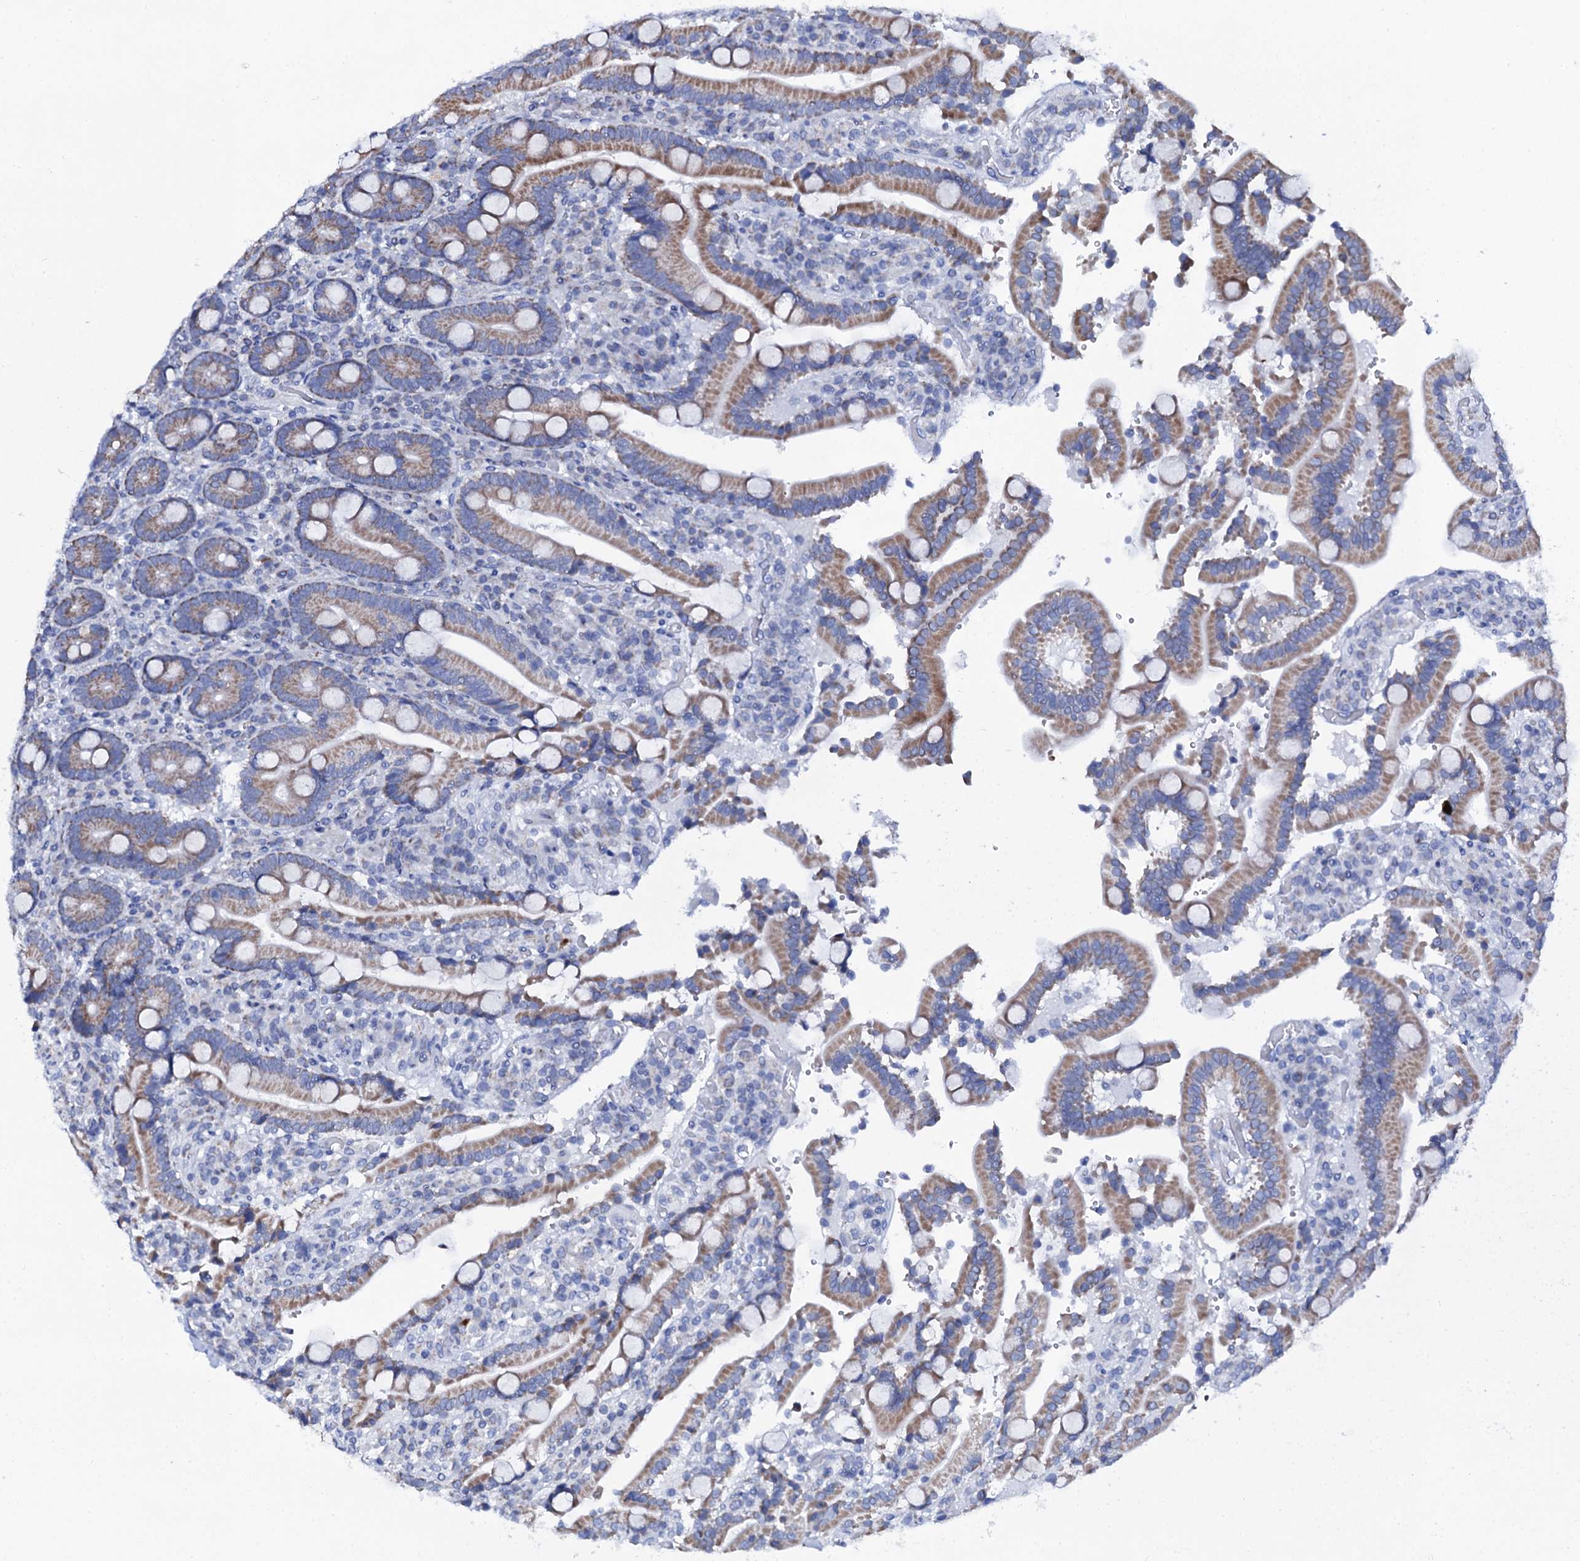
{"staining": {"intensity": "moderate", "quantity": ">75%", "location": "cytoplasmic/membranous"}, "tissue": "duodenum", "cell_type": "Glandular cells", "image_type": "normal", "snomed": [{"axis": "morphology", "description": "Normal tissue, NOS"}, {"axis": "topography", "description": "Duodenum"}], "caption": "The immunohistochemical stain highlights moderate cytoplasmic/membranous positivity in glandular cells of unremarkable duodenum. (brown staining indicates protein expression, while blue staining denotes nuclei).", "gene": "SLC37A4", "patient": {"sex": "female", "age": 62}}